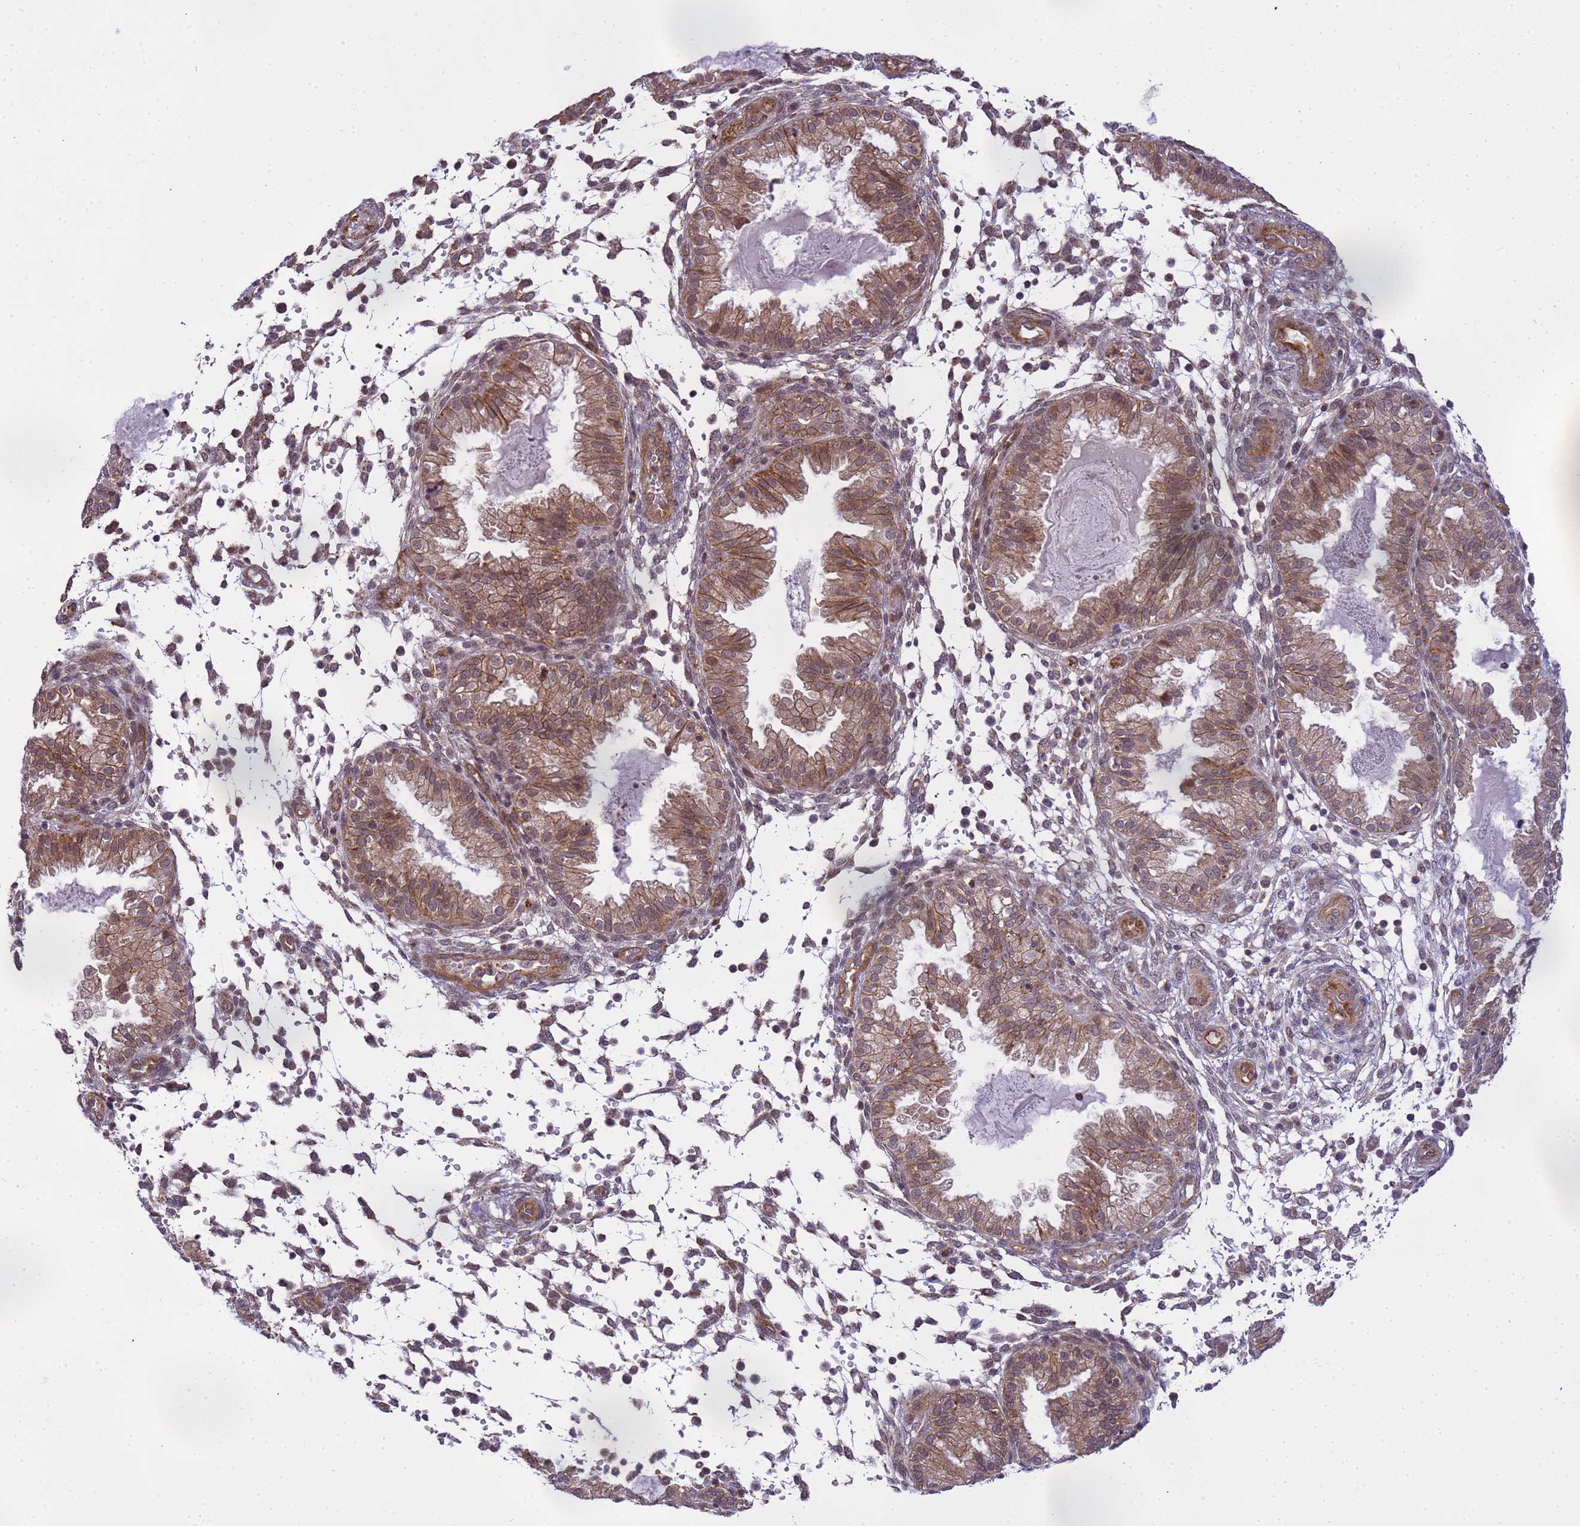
{"staining": {"intensity": "weak", "quantity": "25%-75%", "location": "nuclear"}, "tissue": "endometrium", "cell_type": "Cells in endometrial stroma", "image_type": "normal", "snomed": [{"axis": "morphology", "description": "Normal tissue, NOS"}, {"axis": "topography", "description": "Endometrium"}], "caption": "Cells in endometrial stroma exhibit low levels of weak nuclear expression in approximately 25%-75% of cells in benign human endometrium. The protein of interest is stained brown, and the nuclei are stained in blue (DAB IHC with brightfield microscopy, high magnification).", "gene": "EMC2", "patient": {"sex": "female", "age": 33}}